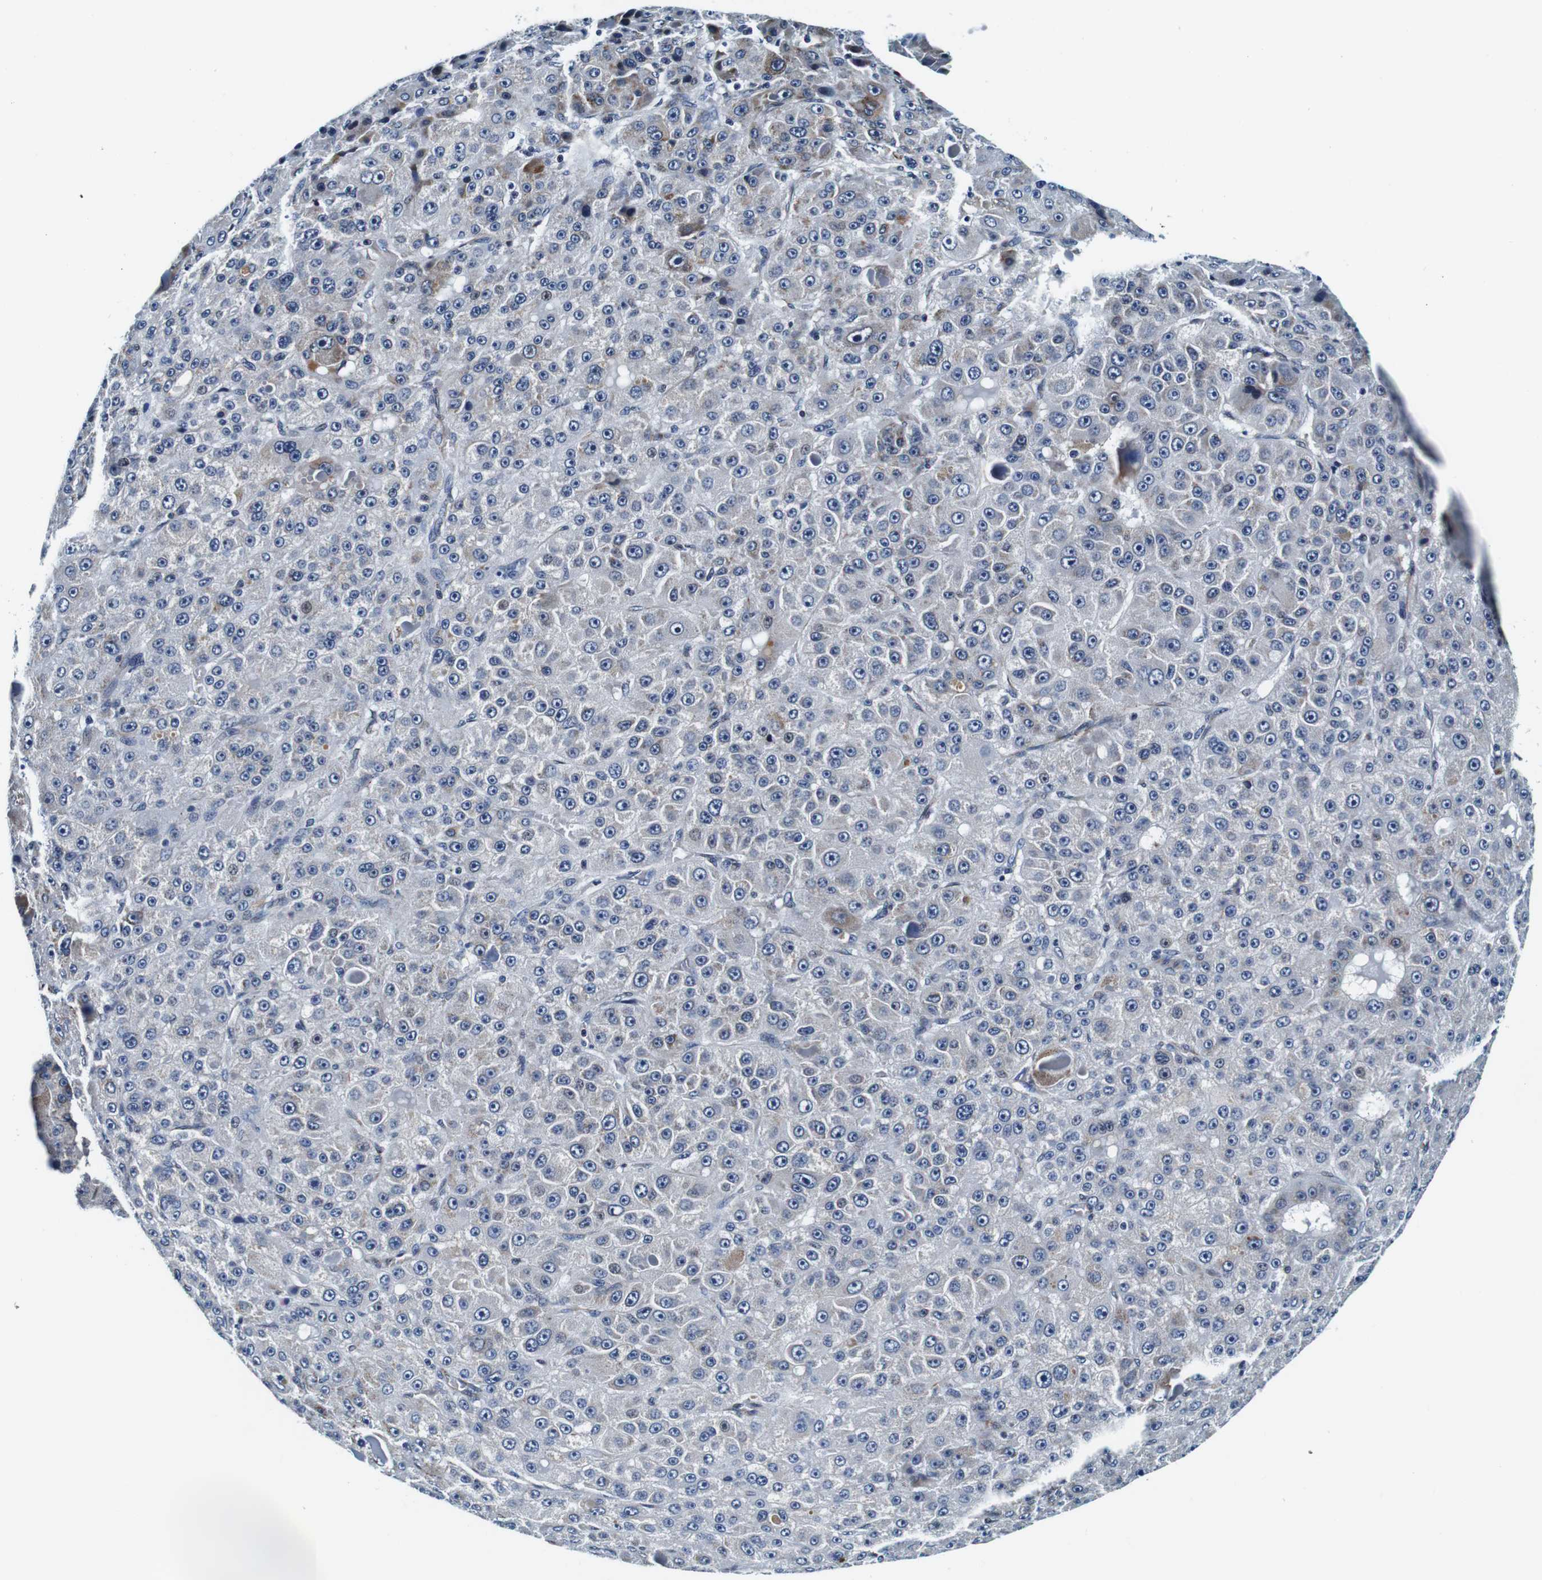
{"staining": {"intensity": "moderate", "quantity": "25%-75%", "location": "cytoplasmic/membranous"}, "tissue": "liver cancer", "cell_type": "Tumor cells", "image_type": "cancer", "snomed": [{"axis": "morphology", "description": "Carcinoma, Hepatocellular, NOS"}, {"axis": "topography", "description": "Liver"}], "caption": "IHC of liver hepatocellular carcinoma shows medium levels of moderate cytoplasmic/membranous staining in approximately 25%-75% of tumor cells.", "gene": "FAR2", "patient": {"sex": "male", "age": 76}}